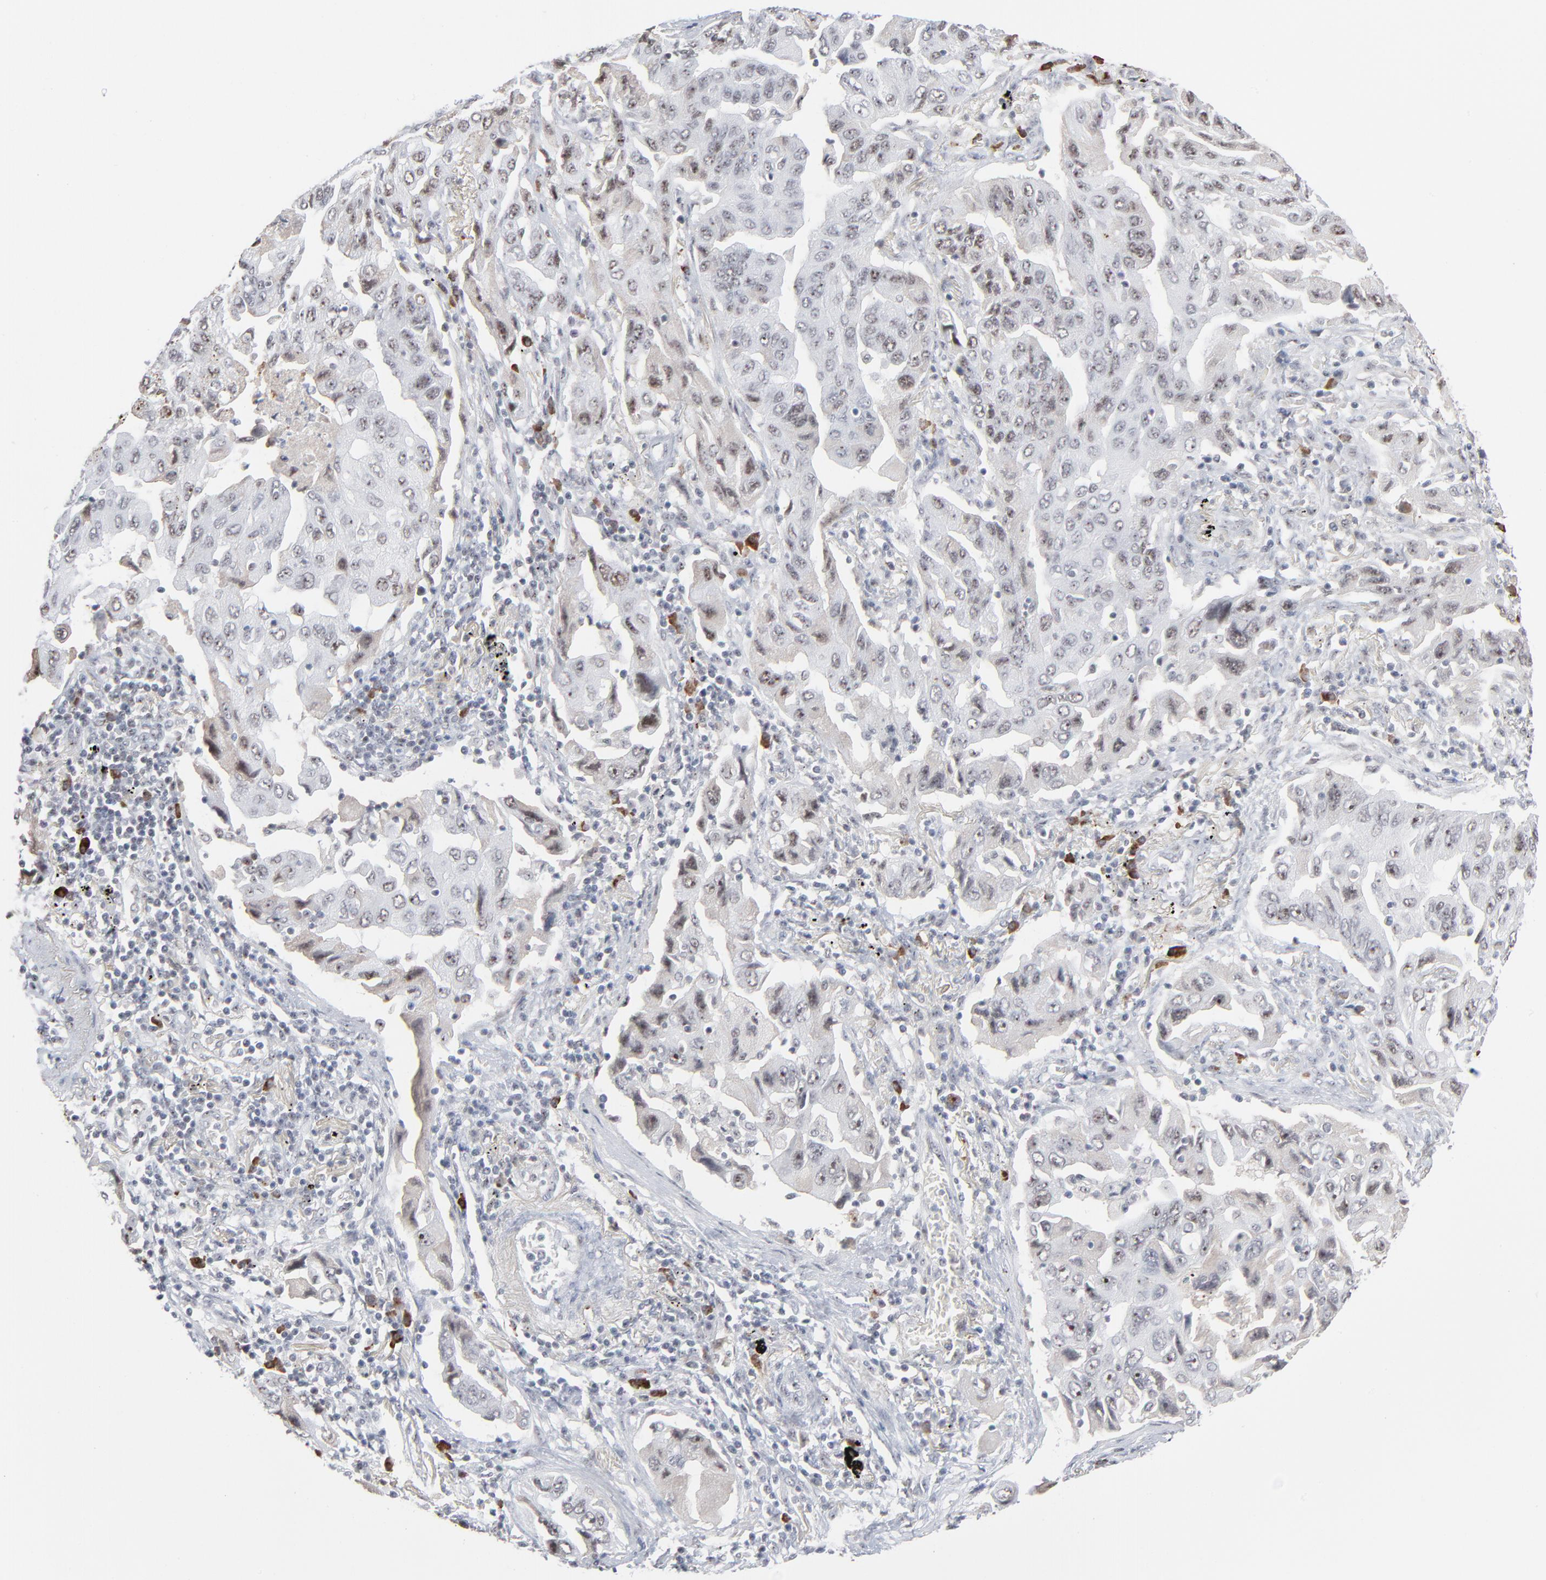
{"staining": {"intensity": "moderate", "quantity": "25%-75%", "location": "nuclear"}, "tissue": "lung cancer", "cell_type": "Tumor cells", "image_type": "cancer", "snomed": [{"axis": "morphology", "description": "Adenocarcinoma, NOS"}, {"axis": "topography", "description": "Lung"}], "caption": "A histopathology image of lung adenocarcinoma stained for a protein displays moderate nuclear brown staining in tumor cells.", "gene": "MPHOSPH6", "patient": {"sex": "female", "age": 65}}